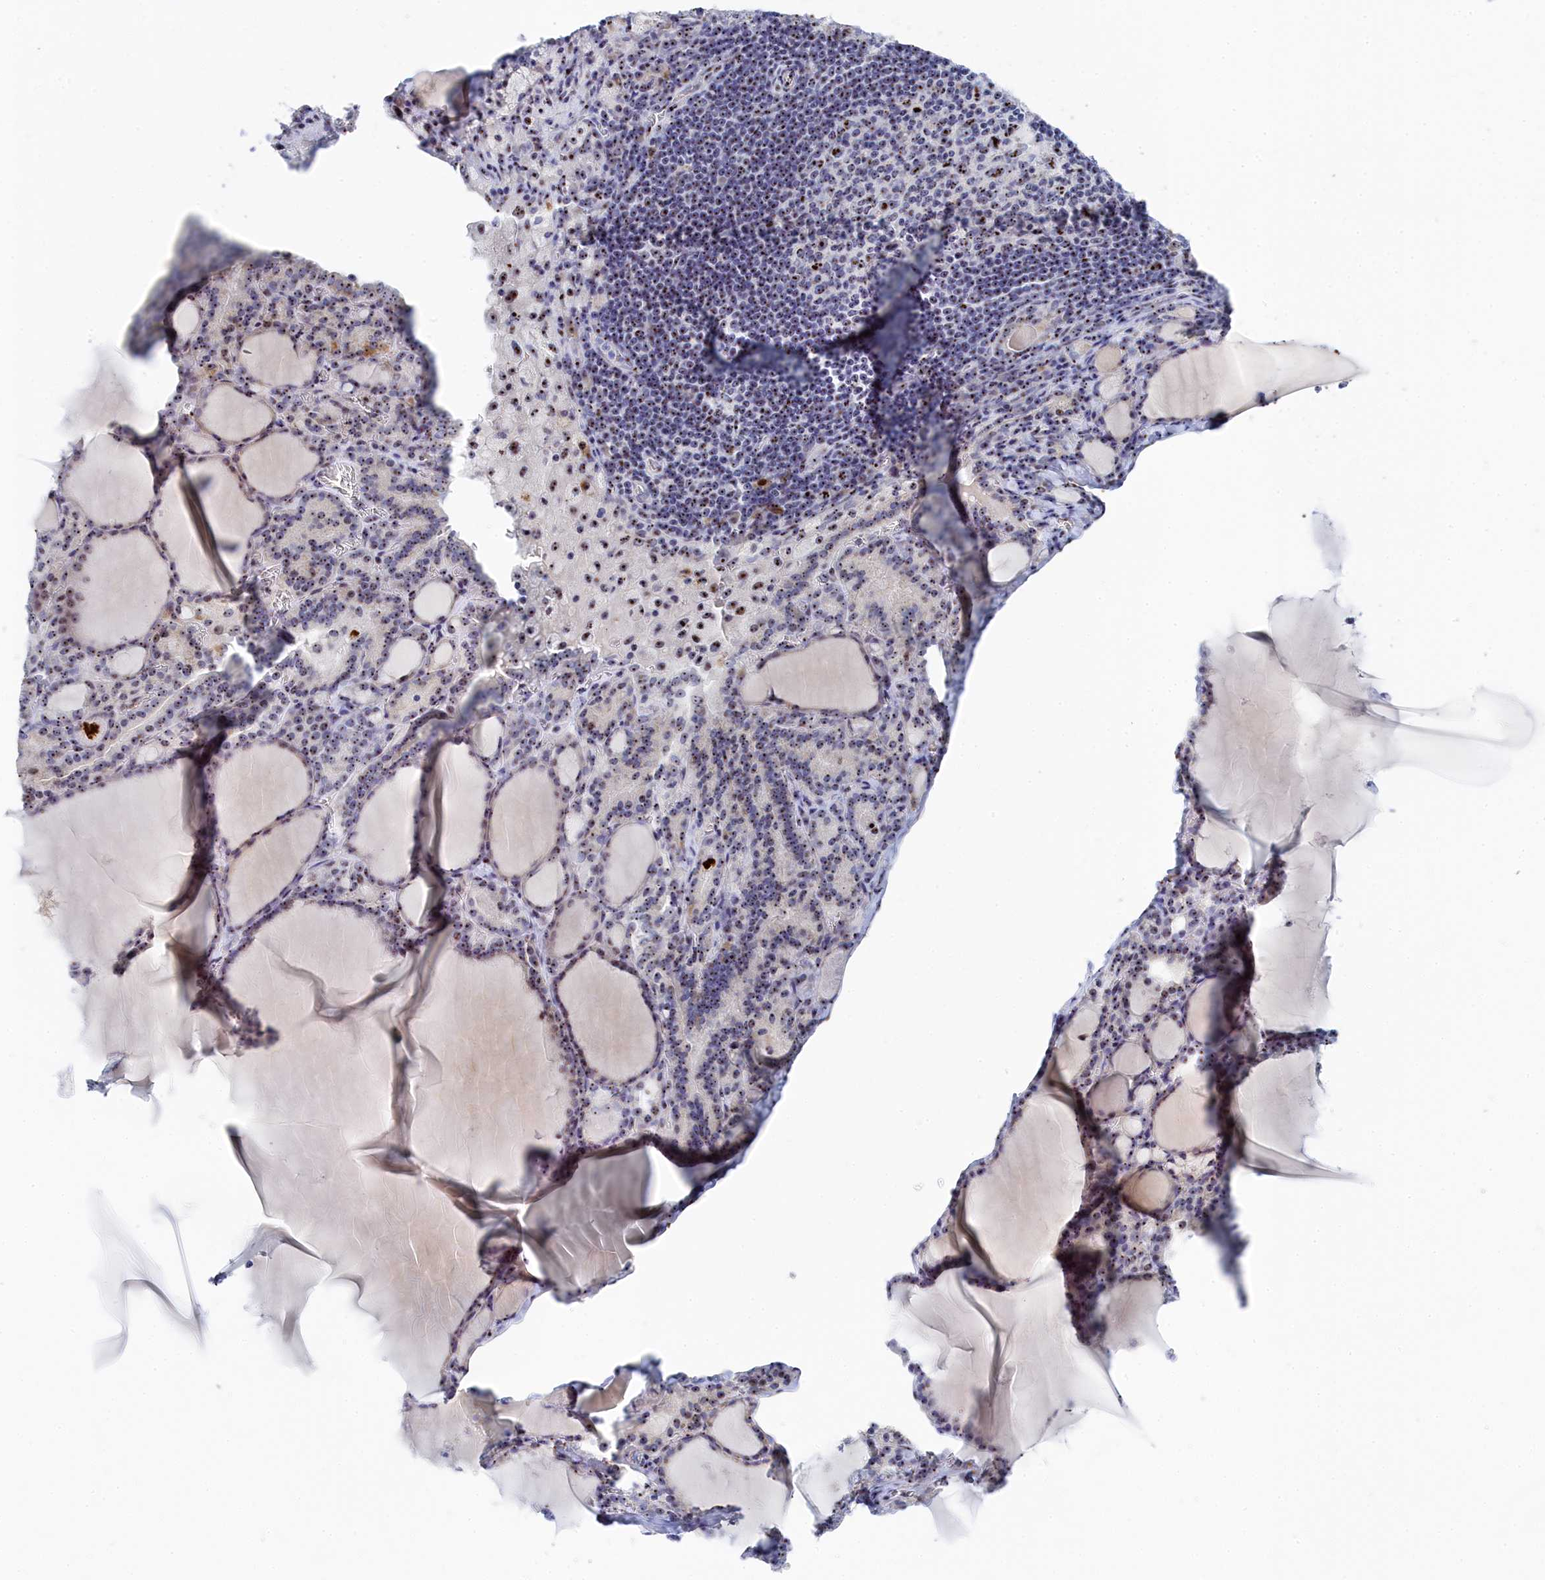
{"staining": {"intensity": "moderate", "quantity": "25%-75%", "location": "nuclear"}, "tissue": "thyroid gland", "cell_type": "Glandular cells", "image_type": "normal", "snomed": [{"axis": "morphology", "description": "Normal tissue, NOS"}, {"axis": "topography", "description": "Thyroid gland"}], "caption": "A medium amount of moderate nuclear positivity is identified in approximately 25%-75% of glandular cells in benign thyroid gland. (Stains: DAB in brown, nuclei in blue, Microscopy: brightfield microscopy at high magnification).", "gene": "RSL1D1", "patient": {"sex": "male", "age": 56}}